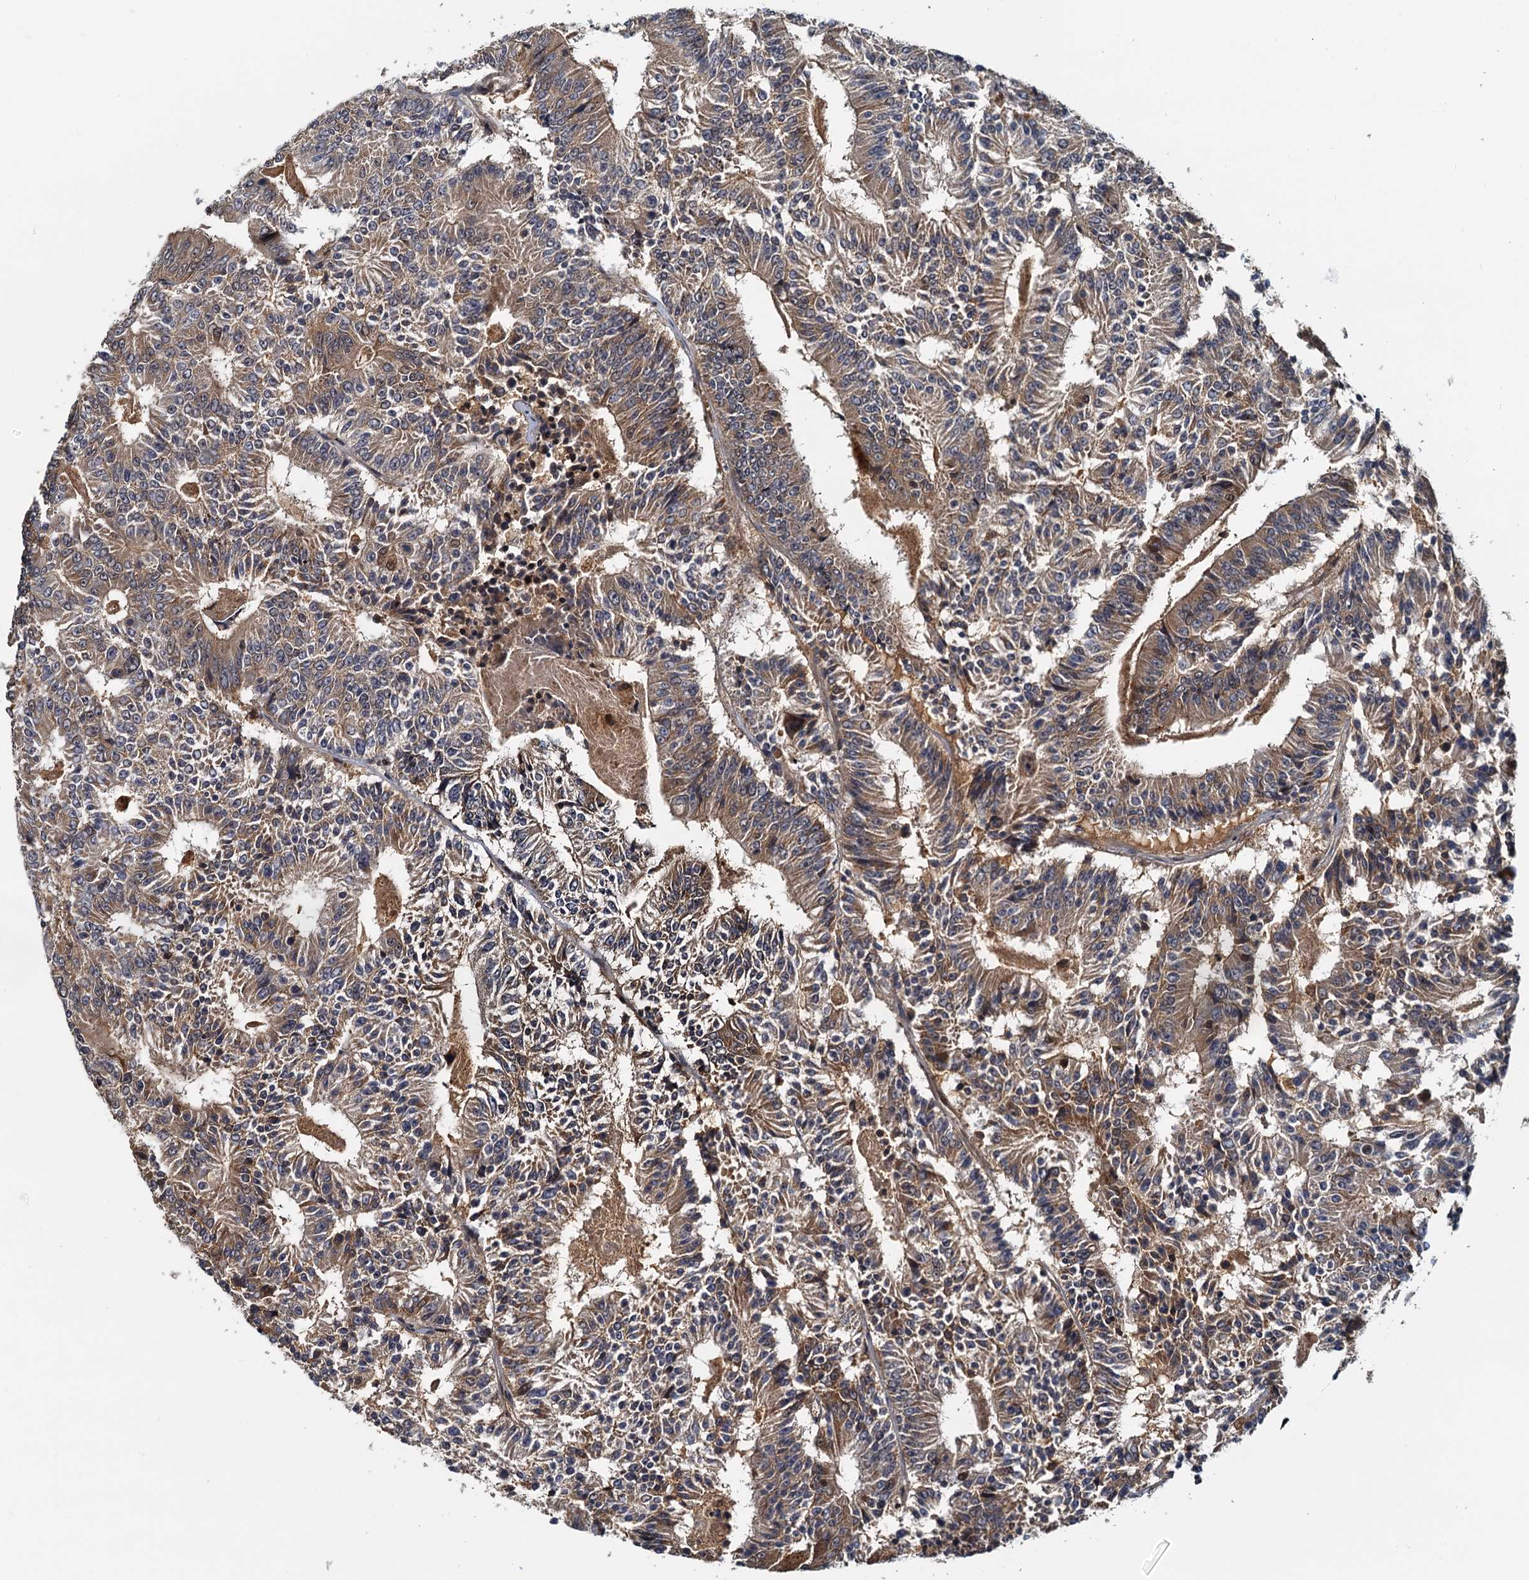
{"staining": {"intensity": "moderate", "quantity": ">75%", "location": "cytoplasmic/membranous"}, "tissue": "colorectal cancer", "cell_type": "Tumor cells", "image_type": "cancer", "snomed": [{"axis": "morphology", "description": "Adenocarcinoma, NOS"}, {"axis": "topography", "description": "Colon"}], "caption": "Protein staining shows moderate cytoplasmic/membranous expression in approximately >75% of tumor cells in colorectal cancer.", "gene": "TOLLIP", "patient": {"sex": "male", "age": 83}}